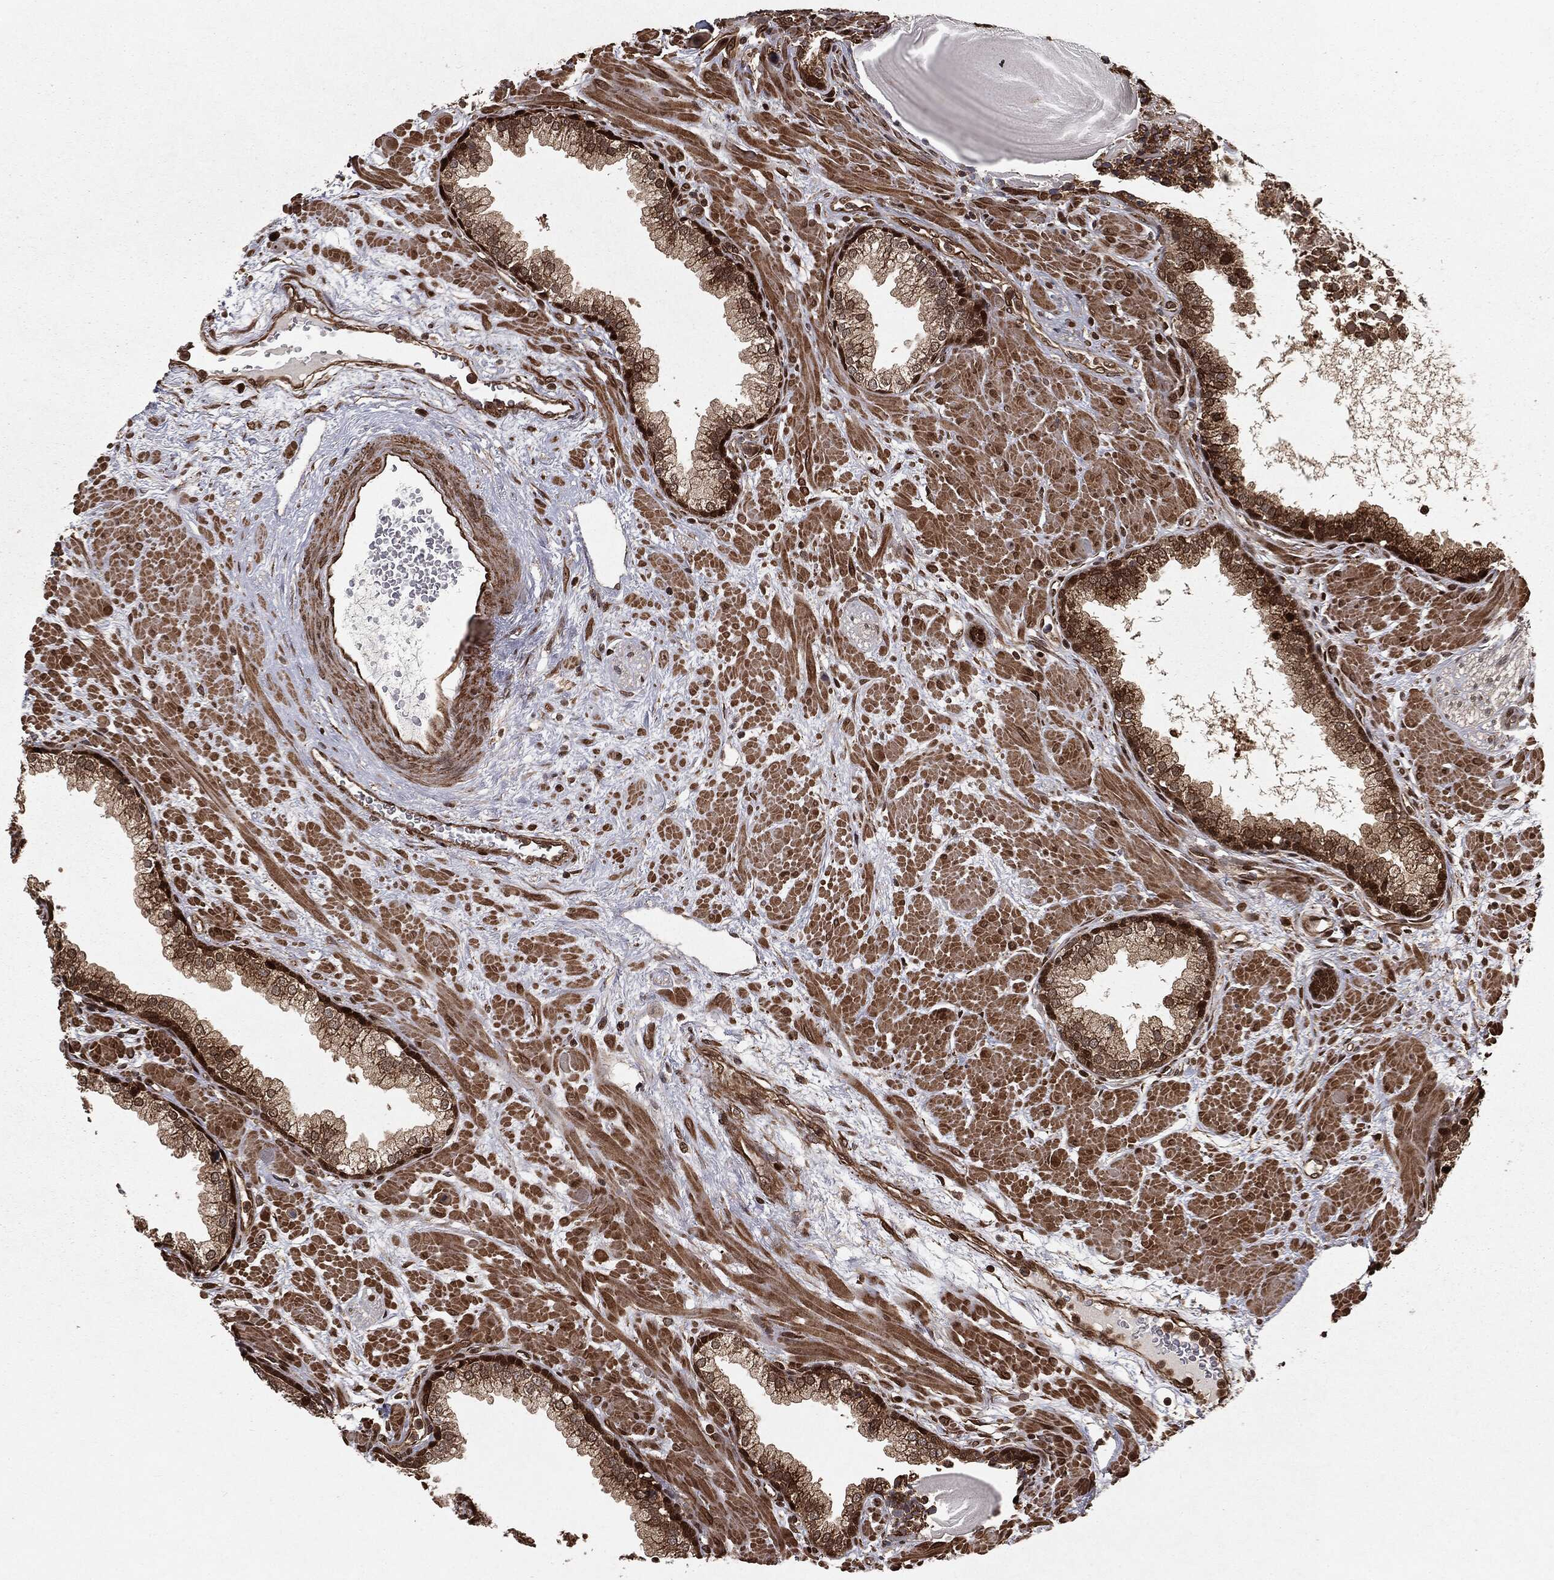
{"staining": {"intensity": "strong", "quantity": "25%-75%", "location": "cytoplasmic/membranous,nuclear"}, "tissue": "prostate", "cell_type": "Glandular cells", "image_type": "normal", "snomed": [{"axis": "morphology", "description": "Normal tissue, NOS"}, {"axis": "topography", "description": "Prostate"}], "caption": "Protein staining demonstrates strong cytoplasmic/membranous,nuclear expression in about 25%-75% of glandular cells in unremarkable prostate. Using DAB (brown) and hematoxylin (blue) stains, captured at high magnification using brightfield microscopy.", "gene": "RANBP9", "patient": {"sex": "male", "age": 63}}